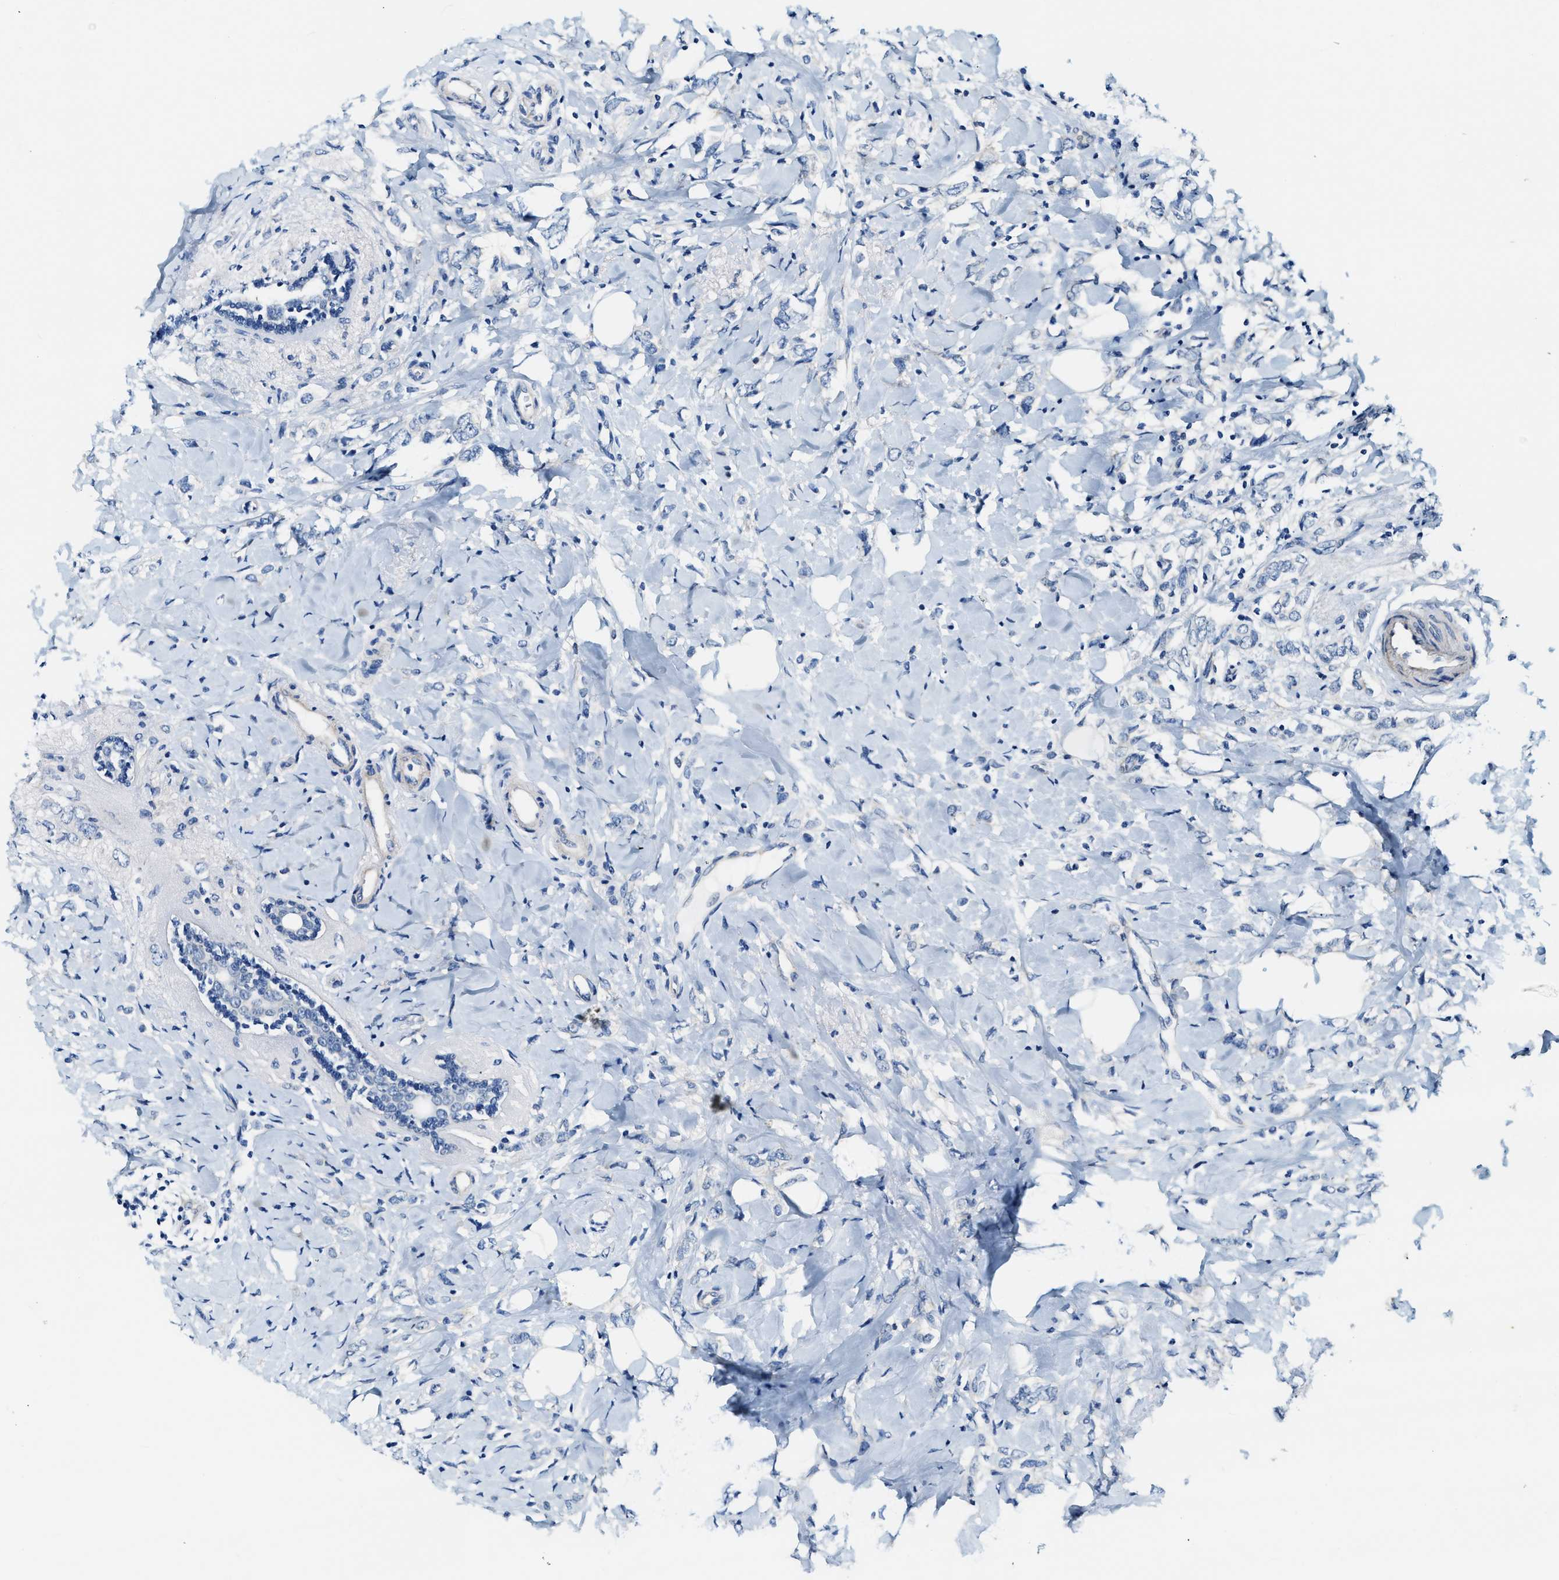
{"staining": {"intensity": "negative", "quantity": "none", "location": "none"}, "tissue": "breast cancer", "cell_type": "Tumor cells", "image_type": "cancer", "snomed": [{"axis": "morphology", "description": "Normal tissue, NOS"}, {"axis": "morphology", "description": "Lobular carcinoma"}, {"axis": "topography", "description": "Breast"}], "caption": "Tumor cells show no significant positivity in lobular carcinoma (breast).", "gene": "EIF2AK2", "patient": {"sex": "female", "age": 47}}